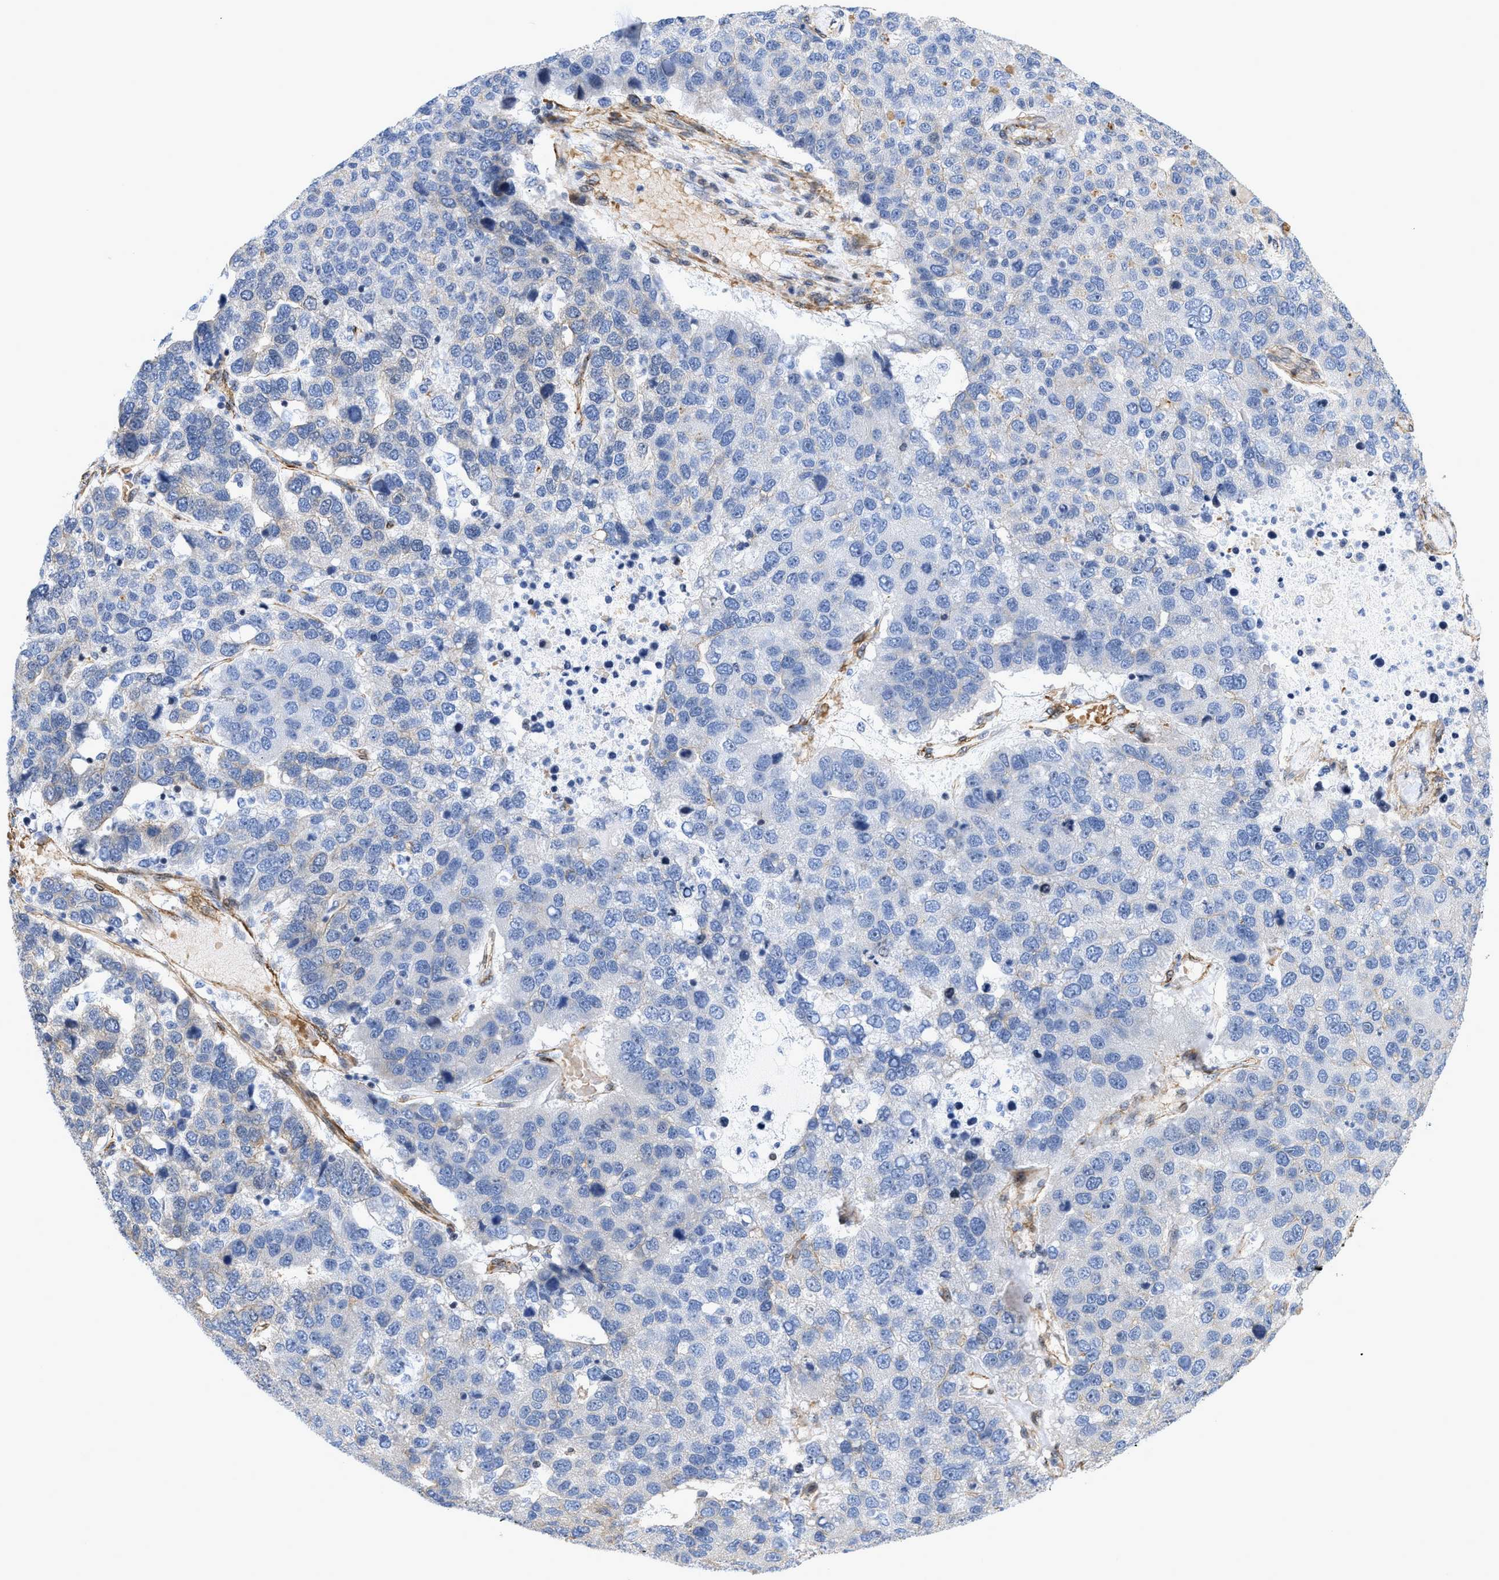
{"staining": {"intensity": "negative", "quantity": "none", "location": "none"}, "tissue": "pancreatic cancer", "cell_type": "Tumor cells", "image_type": "cancer", "snomed": [{"axis": "morphology", "description": "Adenocarcinoma, NOS"}, {"axis": "topography", "description": "Pancreas"}], "caption": "An IHC photomicrograph of adenocarcinoma (pancreatic) is shown. There is no staining in tumor cells of adenocarcinoma (pancreatic).", "gene": "GPRASP2", "patient": {"sex": "female", "age": 61}}